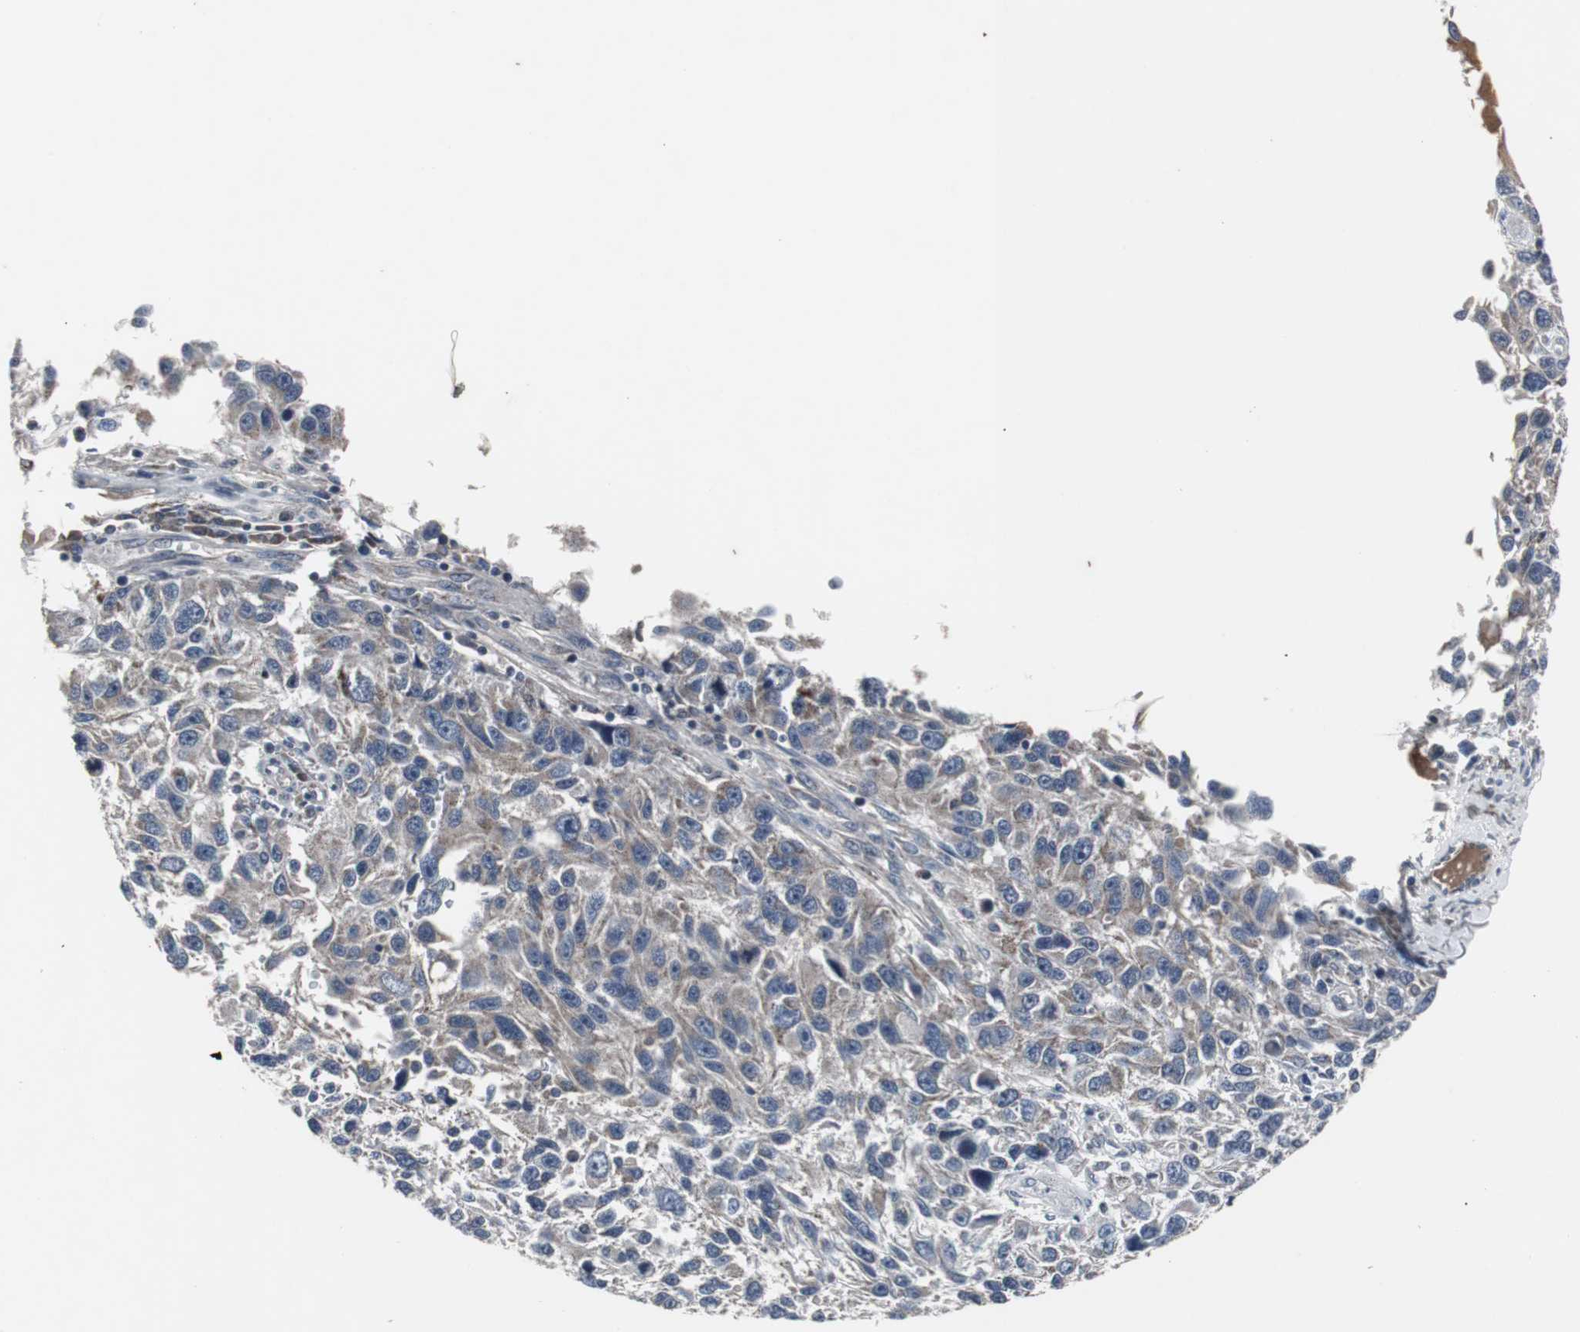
{"staining": {"intensity": "weak", "quantity": "25%-75%", "location": "cytoplasmic/membranous"}, "tissue": "melanoma", "cell_type": "Tumor cells", "image_type": "cancer", "snomed": [{"axis": "morphology", "description": "Malignant melanoma, NOS"}, {"axis": "topography", "description": "Skin"}], "caption": "Melanoma tissue reveals weak cytoplasmic/membranous staining in about 25%-75% of tumor cells, visualized by immunohistochemistry.", "gene": "ACAA1", "patient": {"sex": "male", "age": 53}}